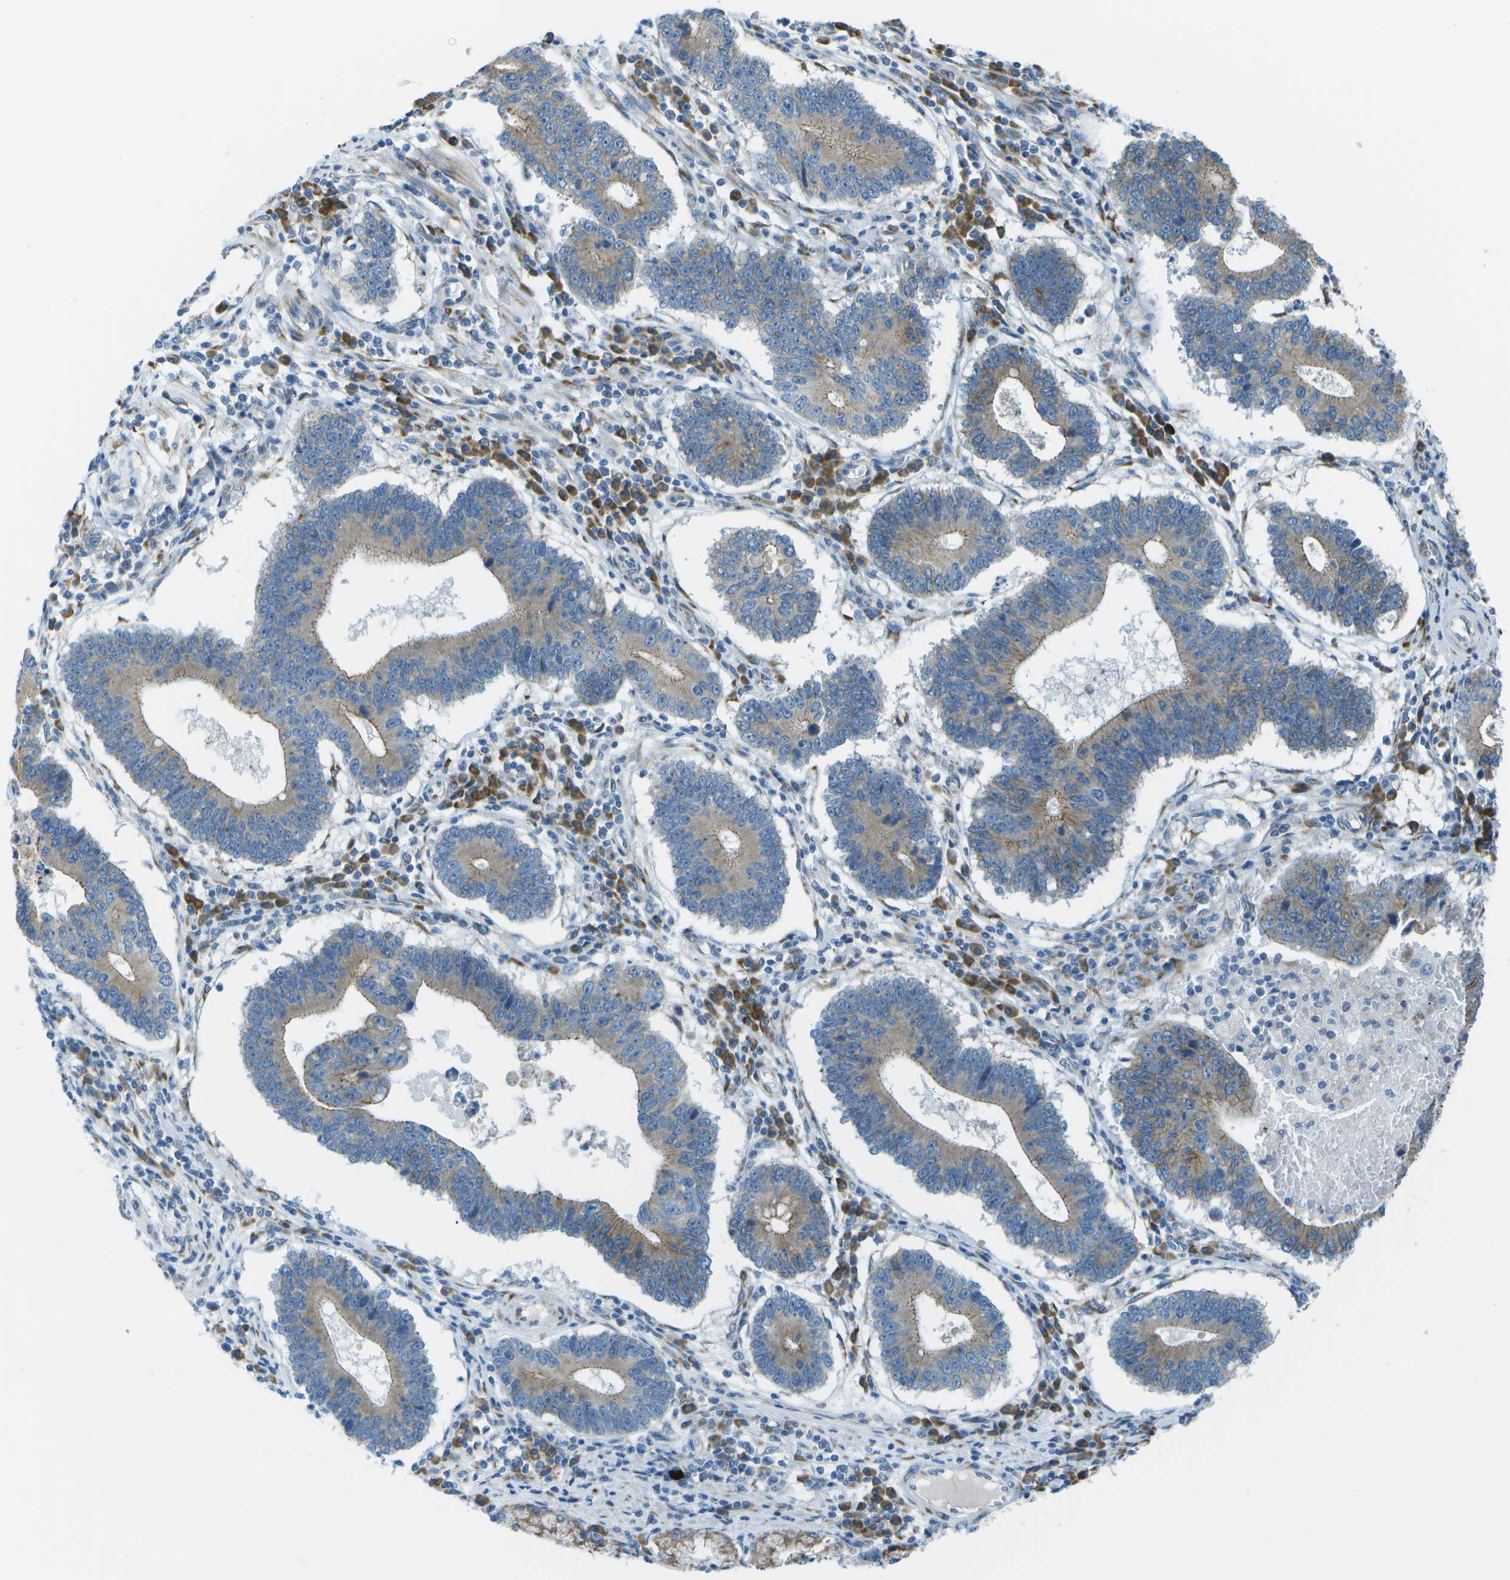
{"staining": {"intensity": "weak", "quantity": "25%-75%", "location": "cytoplasmic/membranous"}, "tissue": "stomach cancer", "cell_type": "Tumor cells", "image_type": "cancer", "snomed": [{"axis": "morphology", "description": "Adenocarcinoma, NOS"}, {"axis": "topography", "description": "Stomach"}], "caption": "A brown stain shows weak cytoplasmic/membranous staining of a protein in adenocarcinoma (stomach) tumor cells. (DAB IHC with brightfield microscopy, high magnification).", "gene": "KCTD3", "patient": {"sex": "male", "age": 59}}